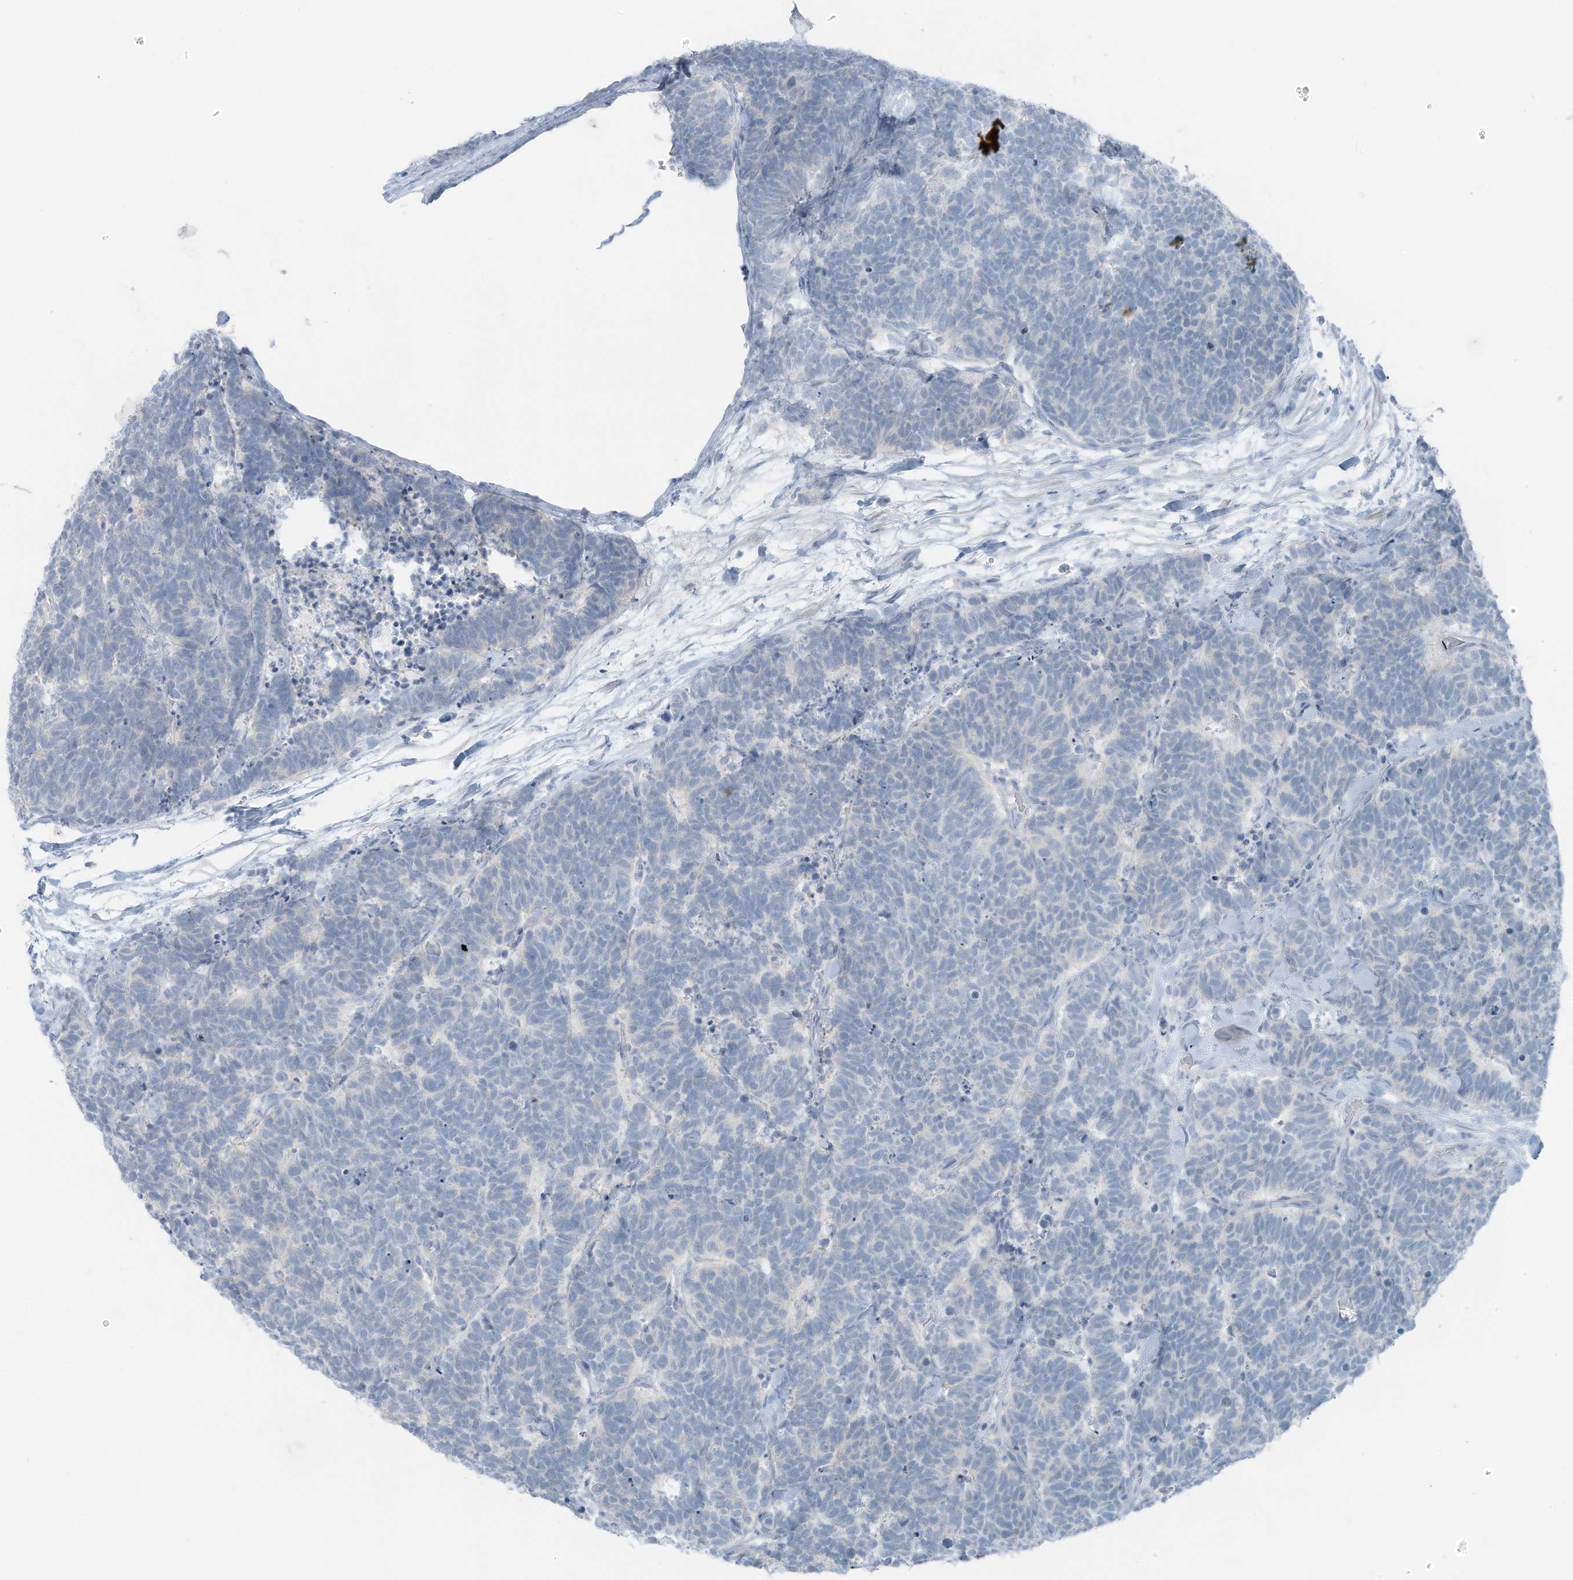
{"staining": {"intensity": "negative", "quantity": "none", "location": "none"}, "tissue": "carcinoid", "cell_type": "Tumor cells", "image_type": "cancer", "snomed": [{"axis": "morphology", "description": "Carcinoma, NOS"}, {"axis": "morphology", "description": "Carcinoid, malignant, NOS"}, {"axis": "topography", "description": "Urinary bladder"}], "caption": "Immunohistochemical staining of human carcinoid demonstrates no significant staining in tumor cells.", "gene": "SLC25A43", "patient": {"sex": "male", "age": 57}}